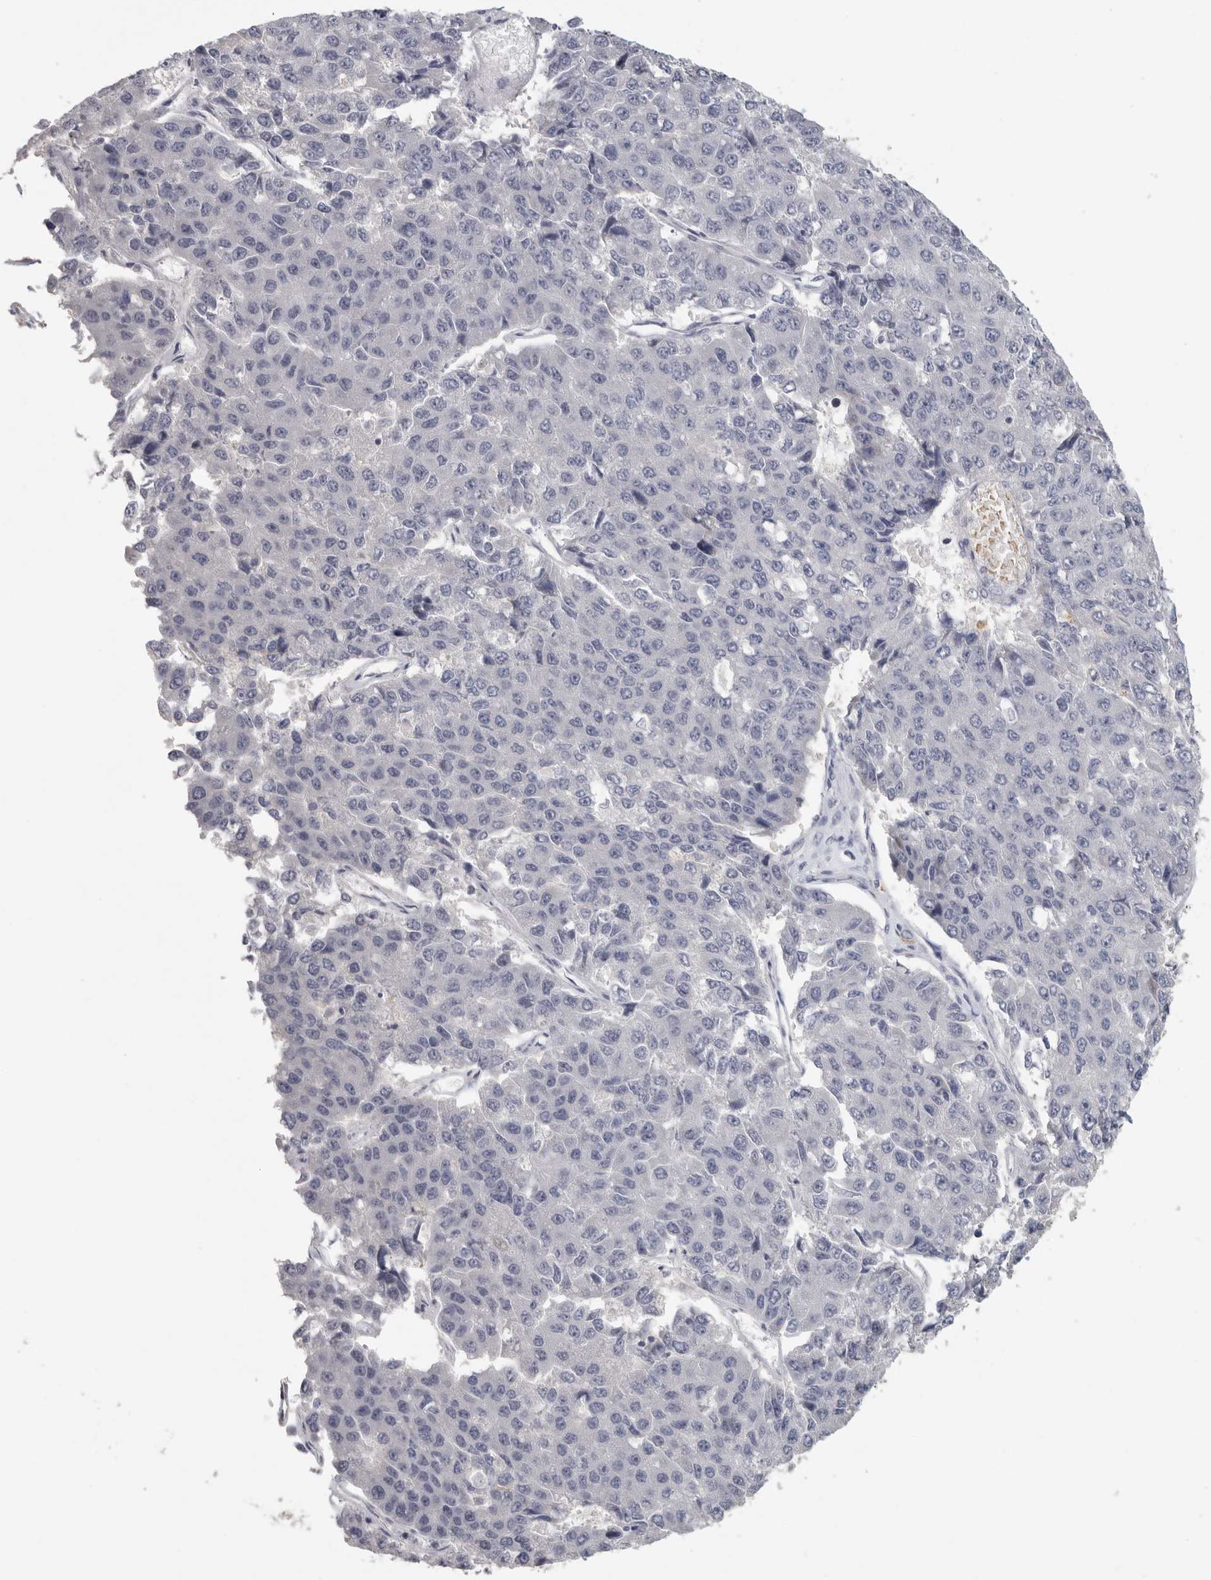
{"staining": {"intensity": "negative", "quantity": "none", "location": "none"}, "tissue": "pancreatic cancer", "cell_type": "Tumor cells", "image_type": "cancer", "snomed": [{"axis": "morphology", "description": "Adenocarcinoma, NOS"}, {"axis": "topography", "description": "Pancreas"}], "caption": "Adenocarcinoma (pancreatic) was stained to show a protein in brown. There is no significant expression in tumor cells.", "gene": "DNAJC11", "patient": {"sex": "male", "age": 50}}